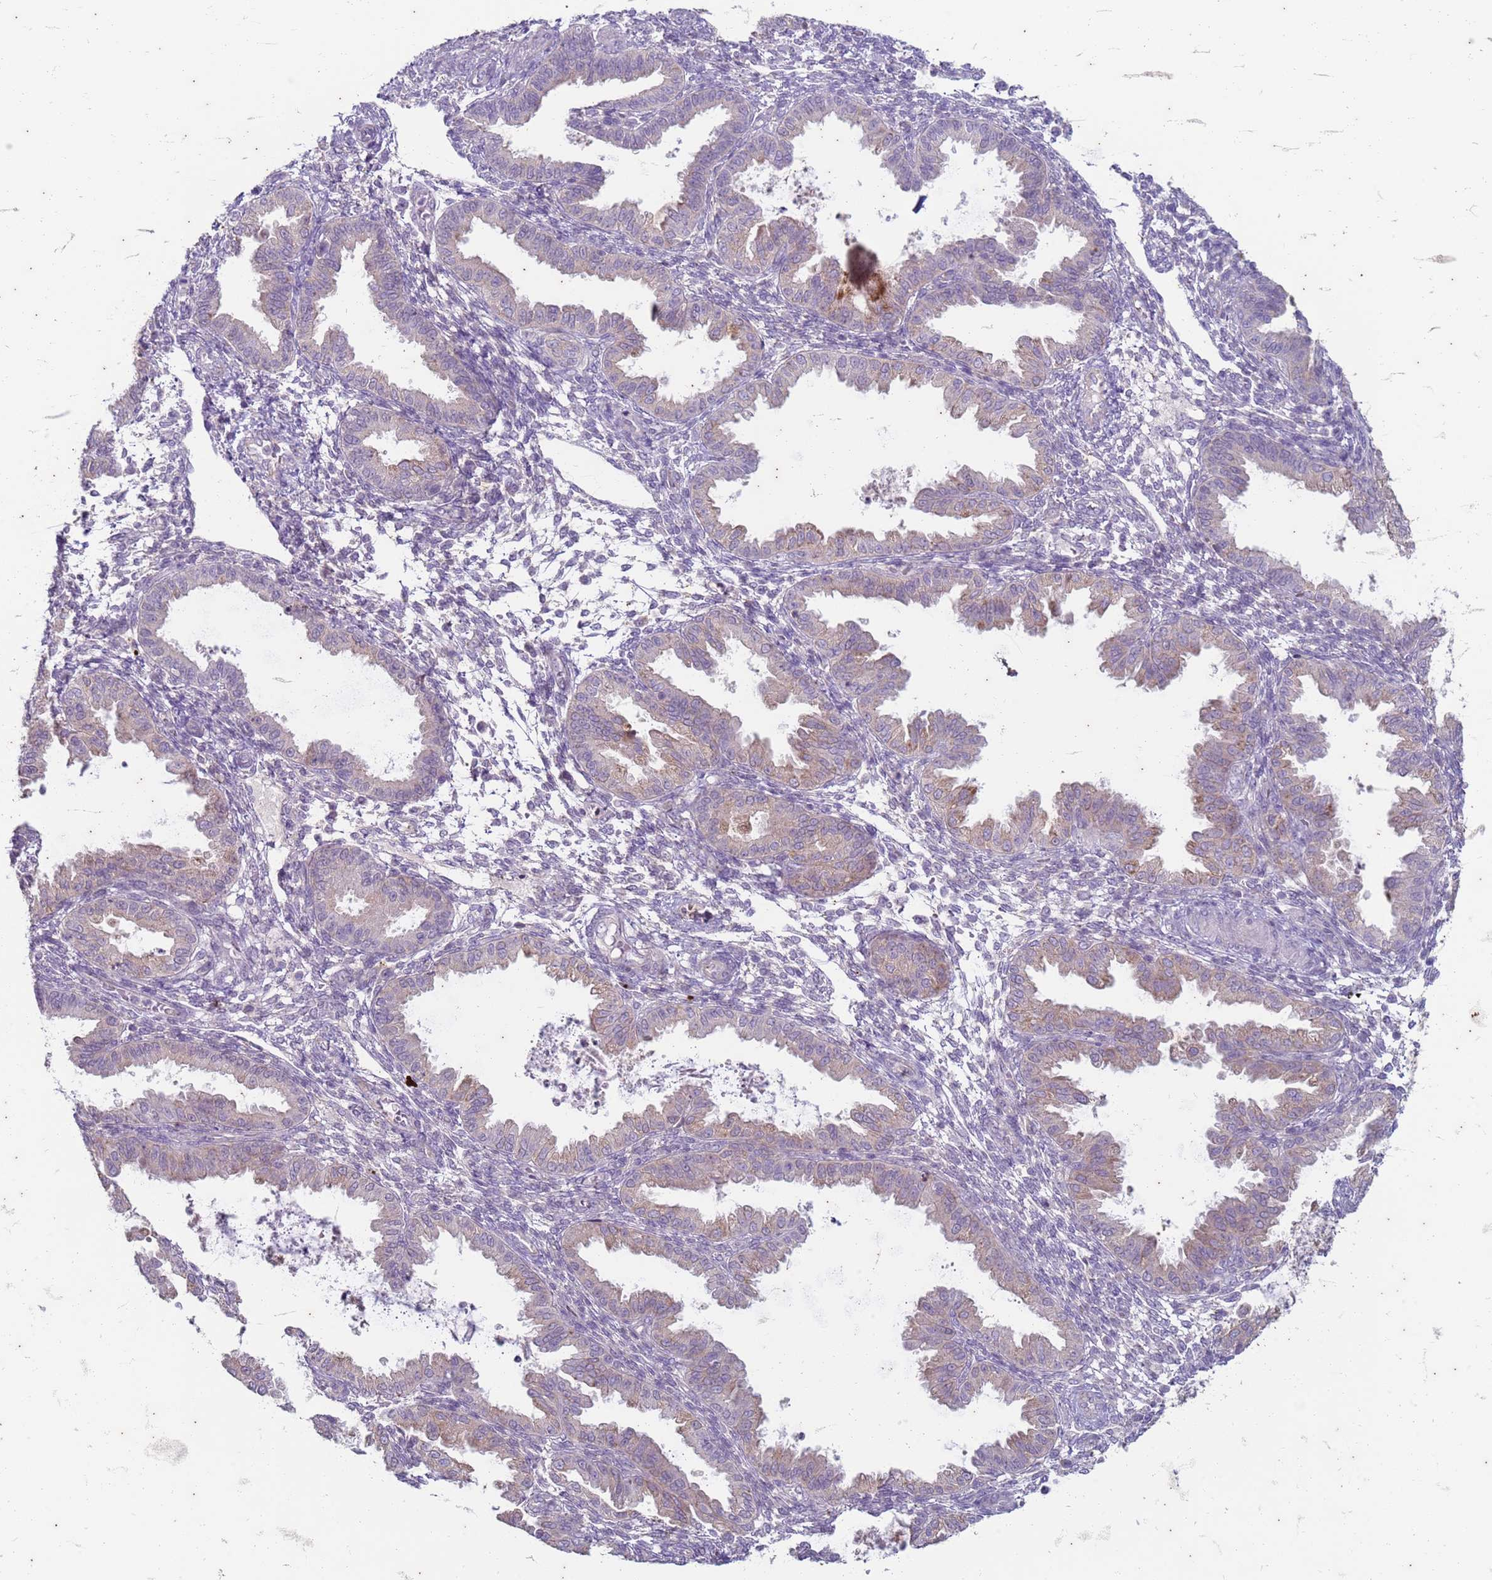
{"staining": {"intensity": "negative", "quantity": "none", "location": "none"}, "tissue": "endometrium", "cell_type": "Cells in endometrial stroma", "image_type": "normal", "snomed": [{"axis": "morphology", "description": "Normal tissue, NOS"}, {"axis": "topography", "description": "Endometrium"}], "caption": "A high-resolution histopathology image shows IHC staining of normal endometrium, which reveals no significant expression in cells in endometrial stroma. Nuclei are stained in blue.", "gene": "SUCO", "patient": {"sex": "female", "age": 33}}